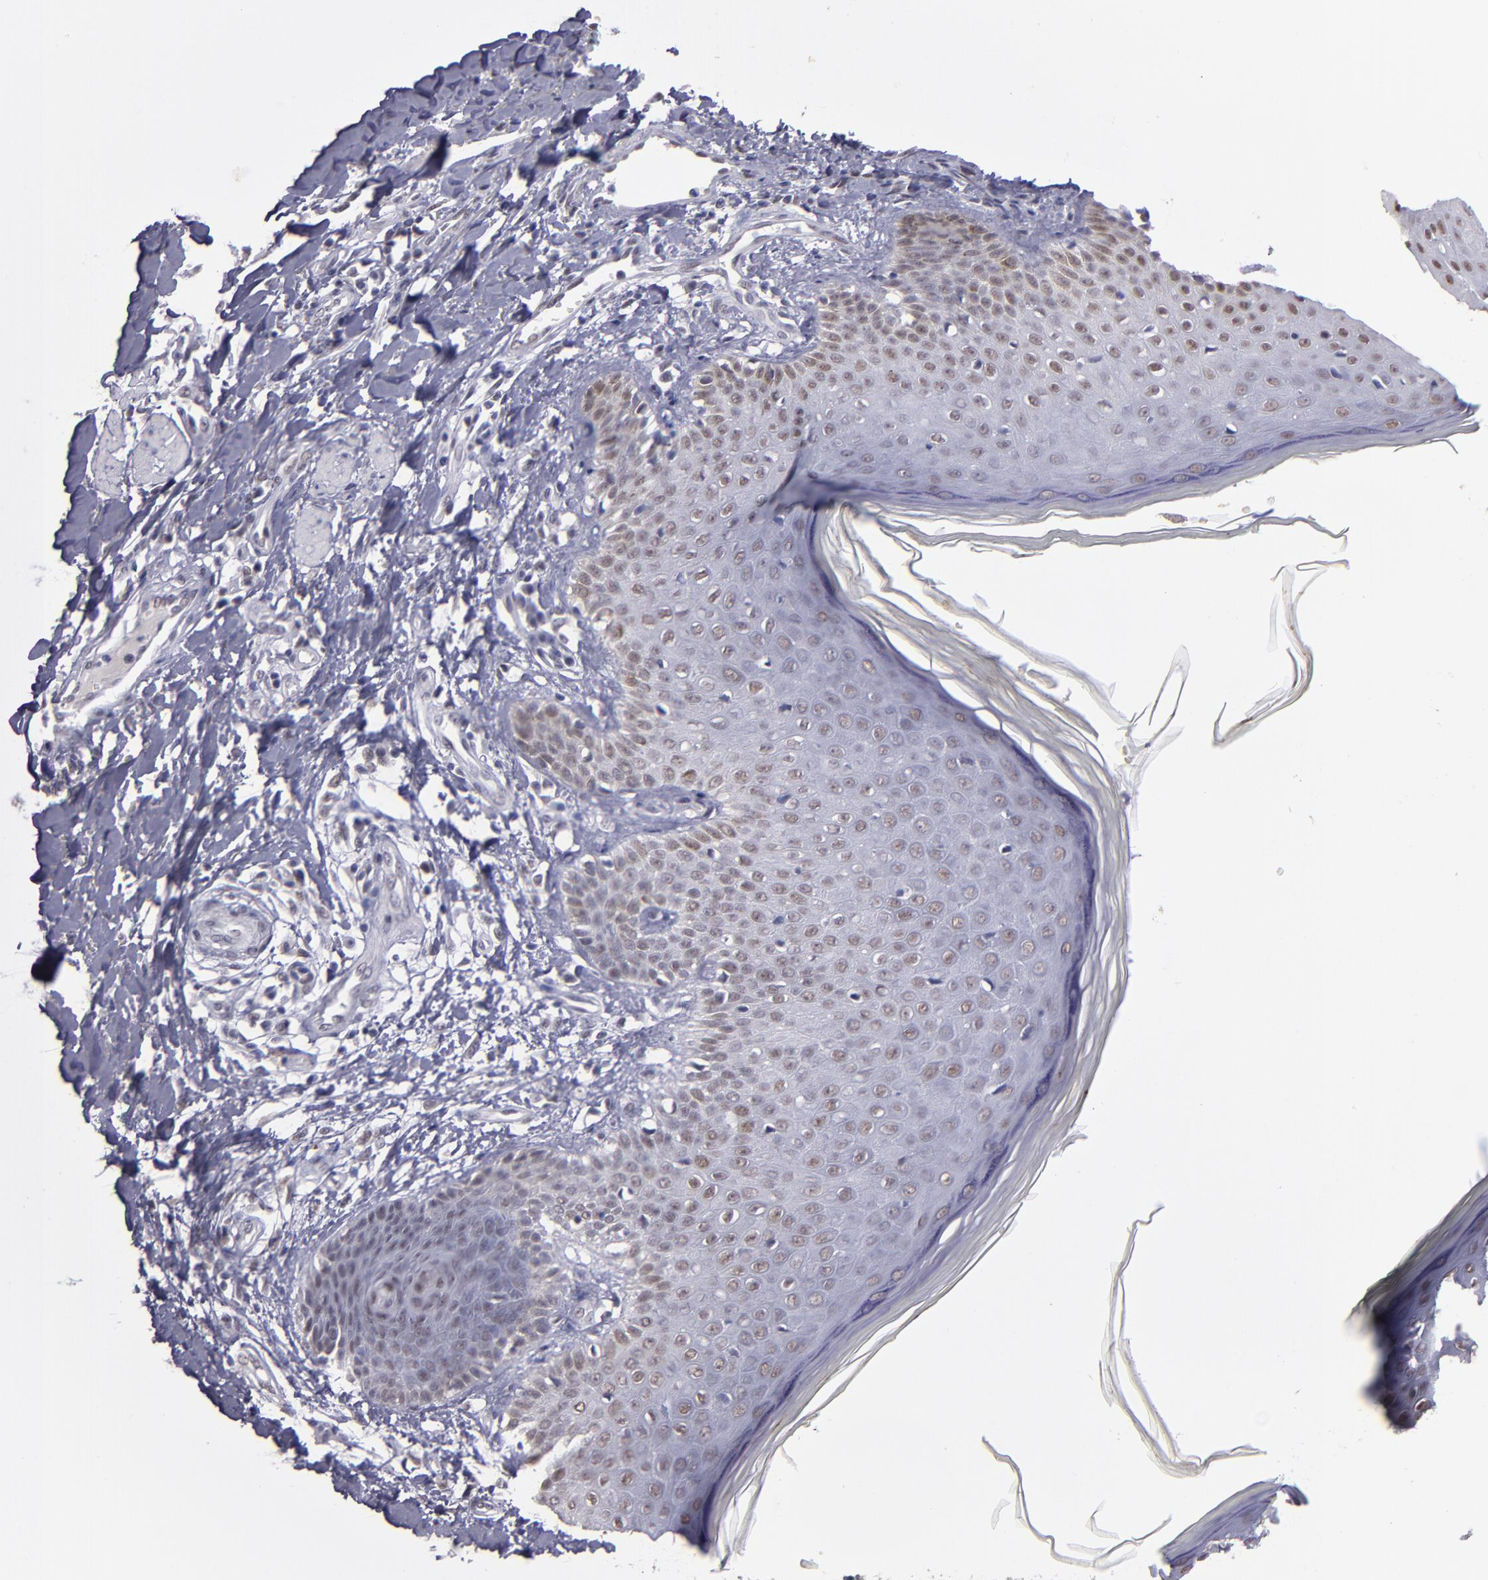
{"staining": {"intensity": "weak", "quantity": "25%-75%", "location": "nuclear"}, "tissue": "skin cancer", "cell_type": "Tumor cells", "image_type": "cancer", "snomed": [{"axis": "morphology", "description": "Squamous cell carcinoma, NOS"}, {"axis": "topography", "description": "Skin"}], "caption": "This micrograph reveals immunohistochemistry staining of skin cancer, with low weak nuclear positivity in approximately 25%-75% of tumor cells.", "gene": "OTUB2", "patient": {"sex": "female", "age": 59}}